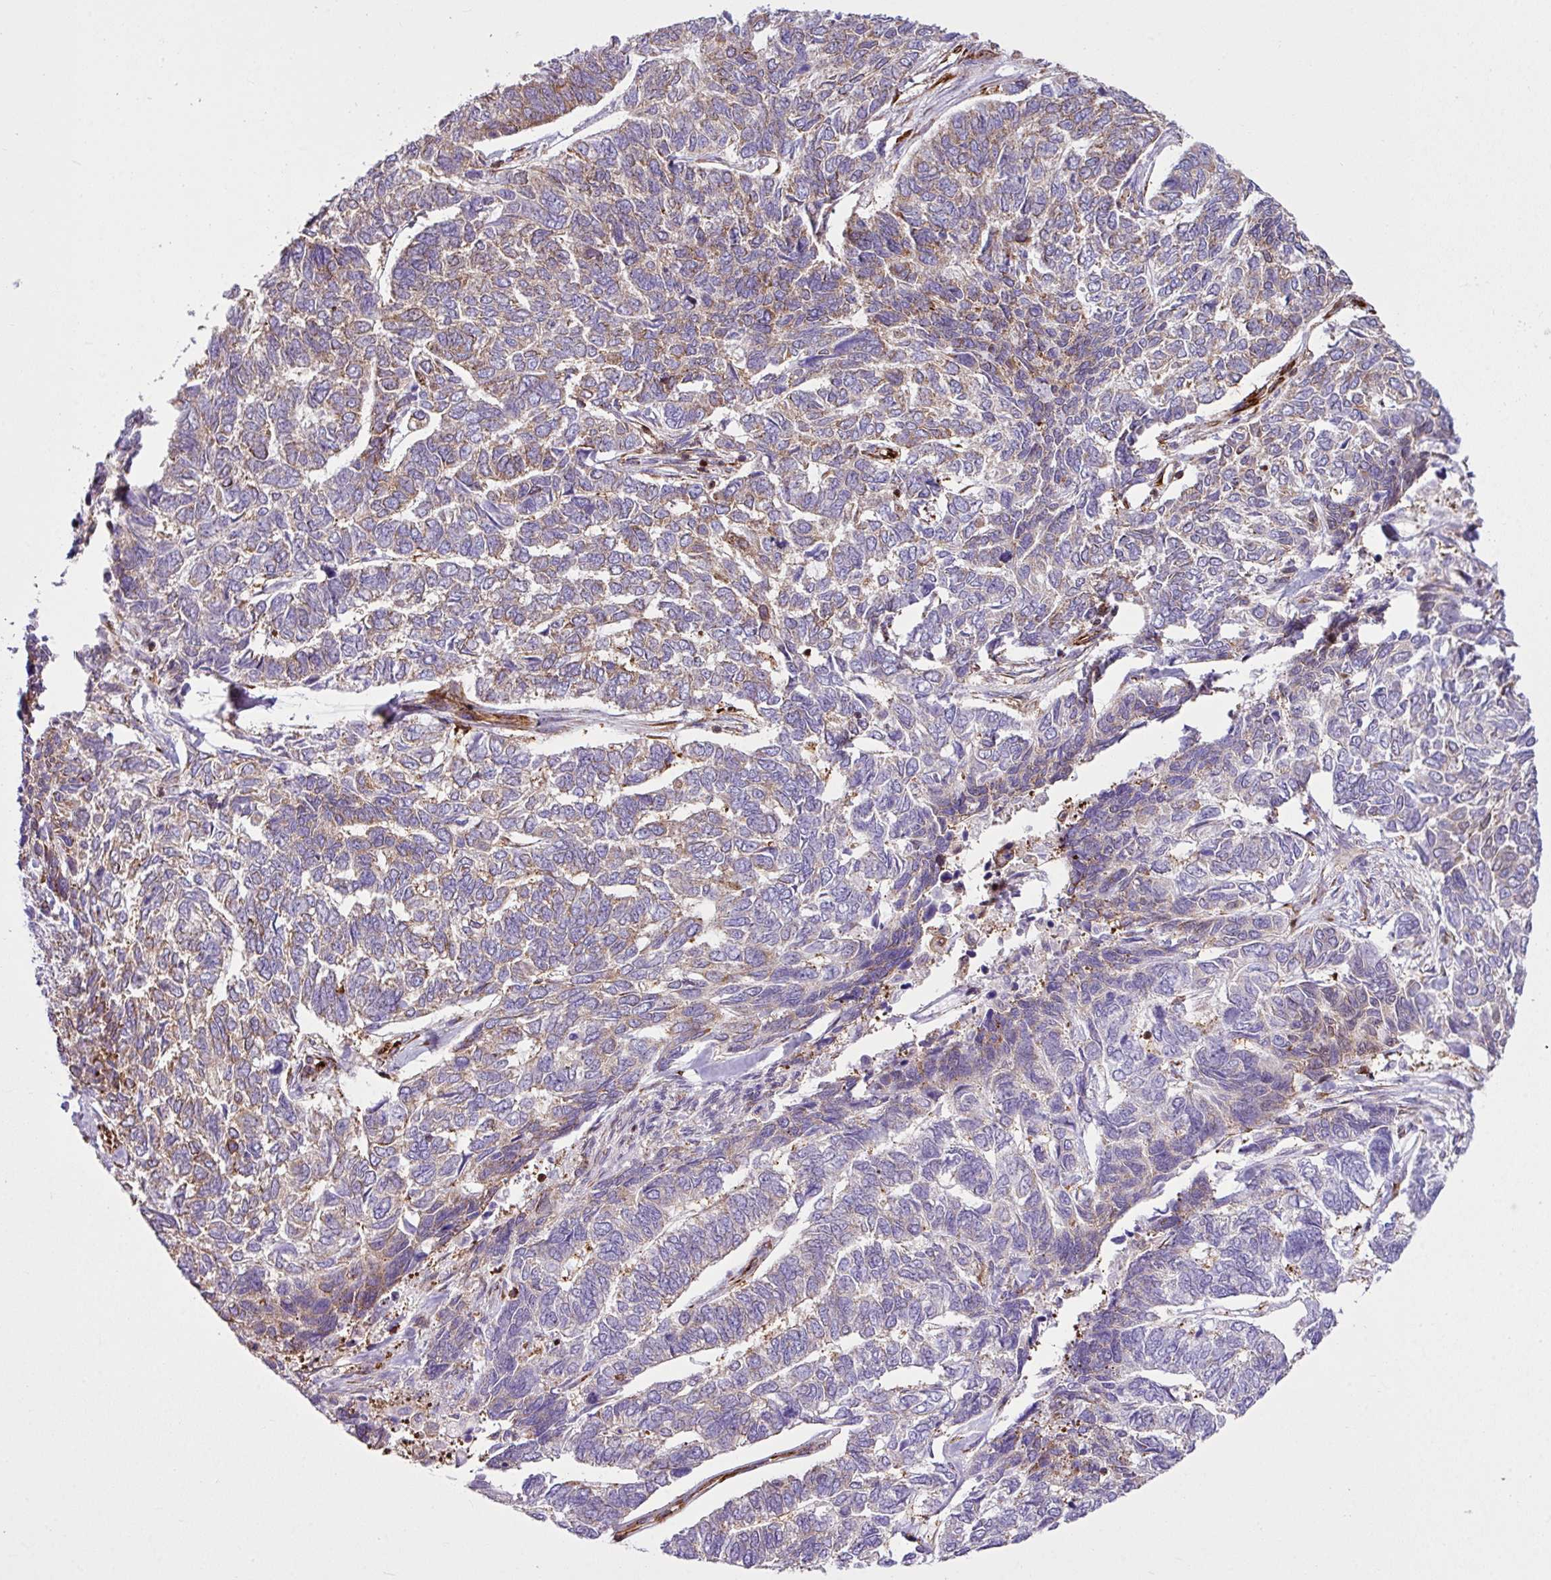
{"staining": {"intensity": "moderate", "quantity": "<25%", "location": "cytoplasmic/membranous"}, "tissue": "skin cancer", "cell_type": "Tumor cells", "image_type": "cancer", "snomed": [{"axis": "morphology", "description": "Basal cell carcinoma"}, {"axis": "topography", "description": "Skin"}], "caption": "IHC (DAB (3,3'-diaminobenzidine)) staining of human skin basal cell carcinoma exhibits moderate cytoplasmic/membranous protein expression in approximately <25% of tumor cells.", "gene": "EME2", "patient": {"sex": "female", "age": 65}}